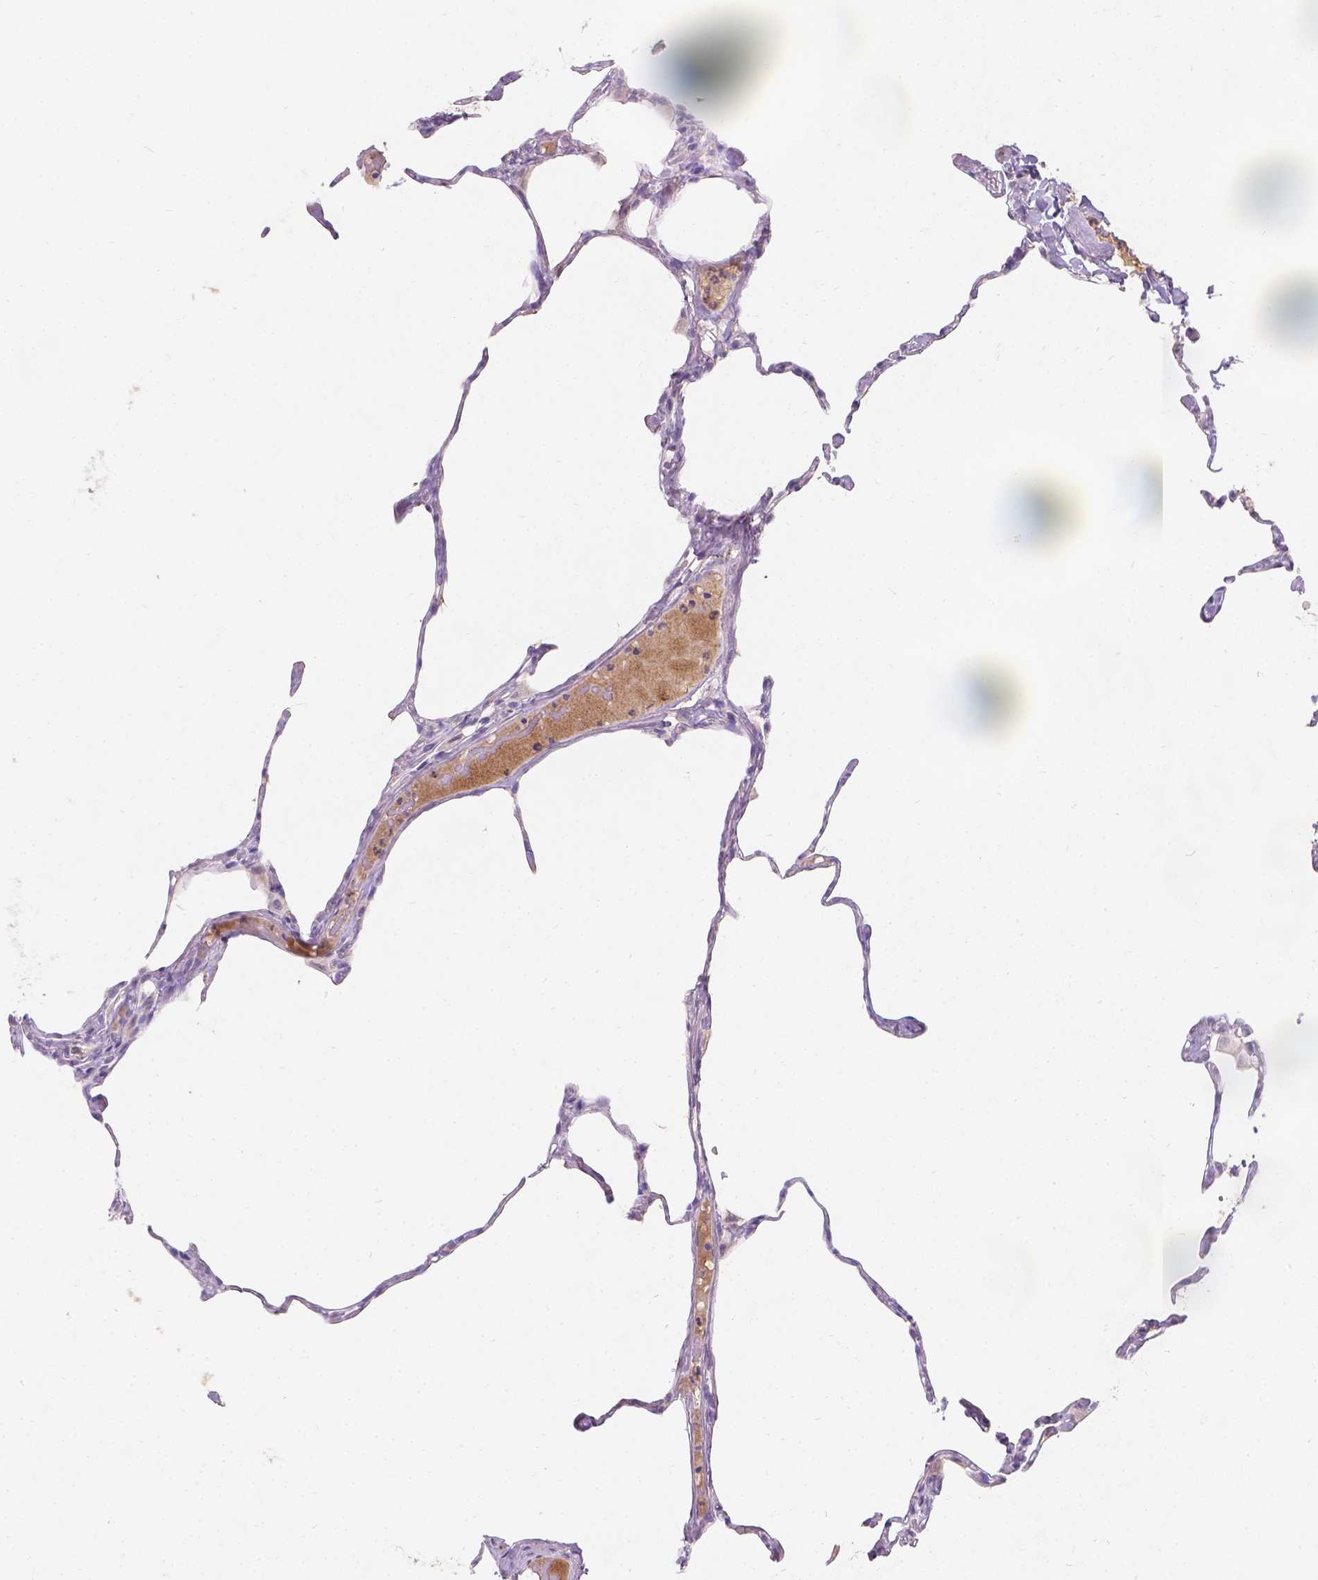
{"staining": {"intensity": "negative", "quantity": "none", "location": "none"}, "tissue": "lung", "cell_type": "Alveolar cells", "image_type": "normal", "snomed": [{"axis": "morphology", "description": "Normal tissue, NOS"}, {"axis": "topography", "description": "Lung"}], "caption": "Lung stained for a protein using immunohistochemistry exhibits no staining alveolar cells.", "gene": "DCAF4L1", "patient": {"sex": "male", "age": 65}}